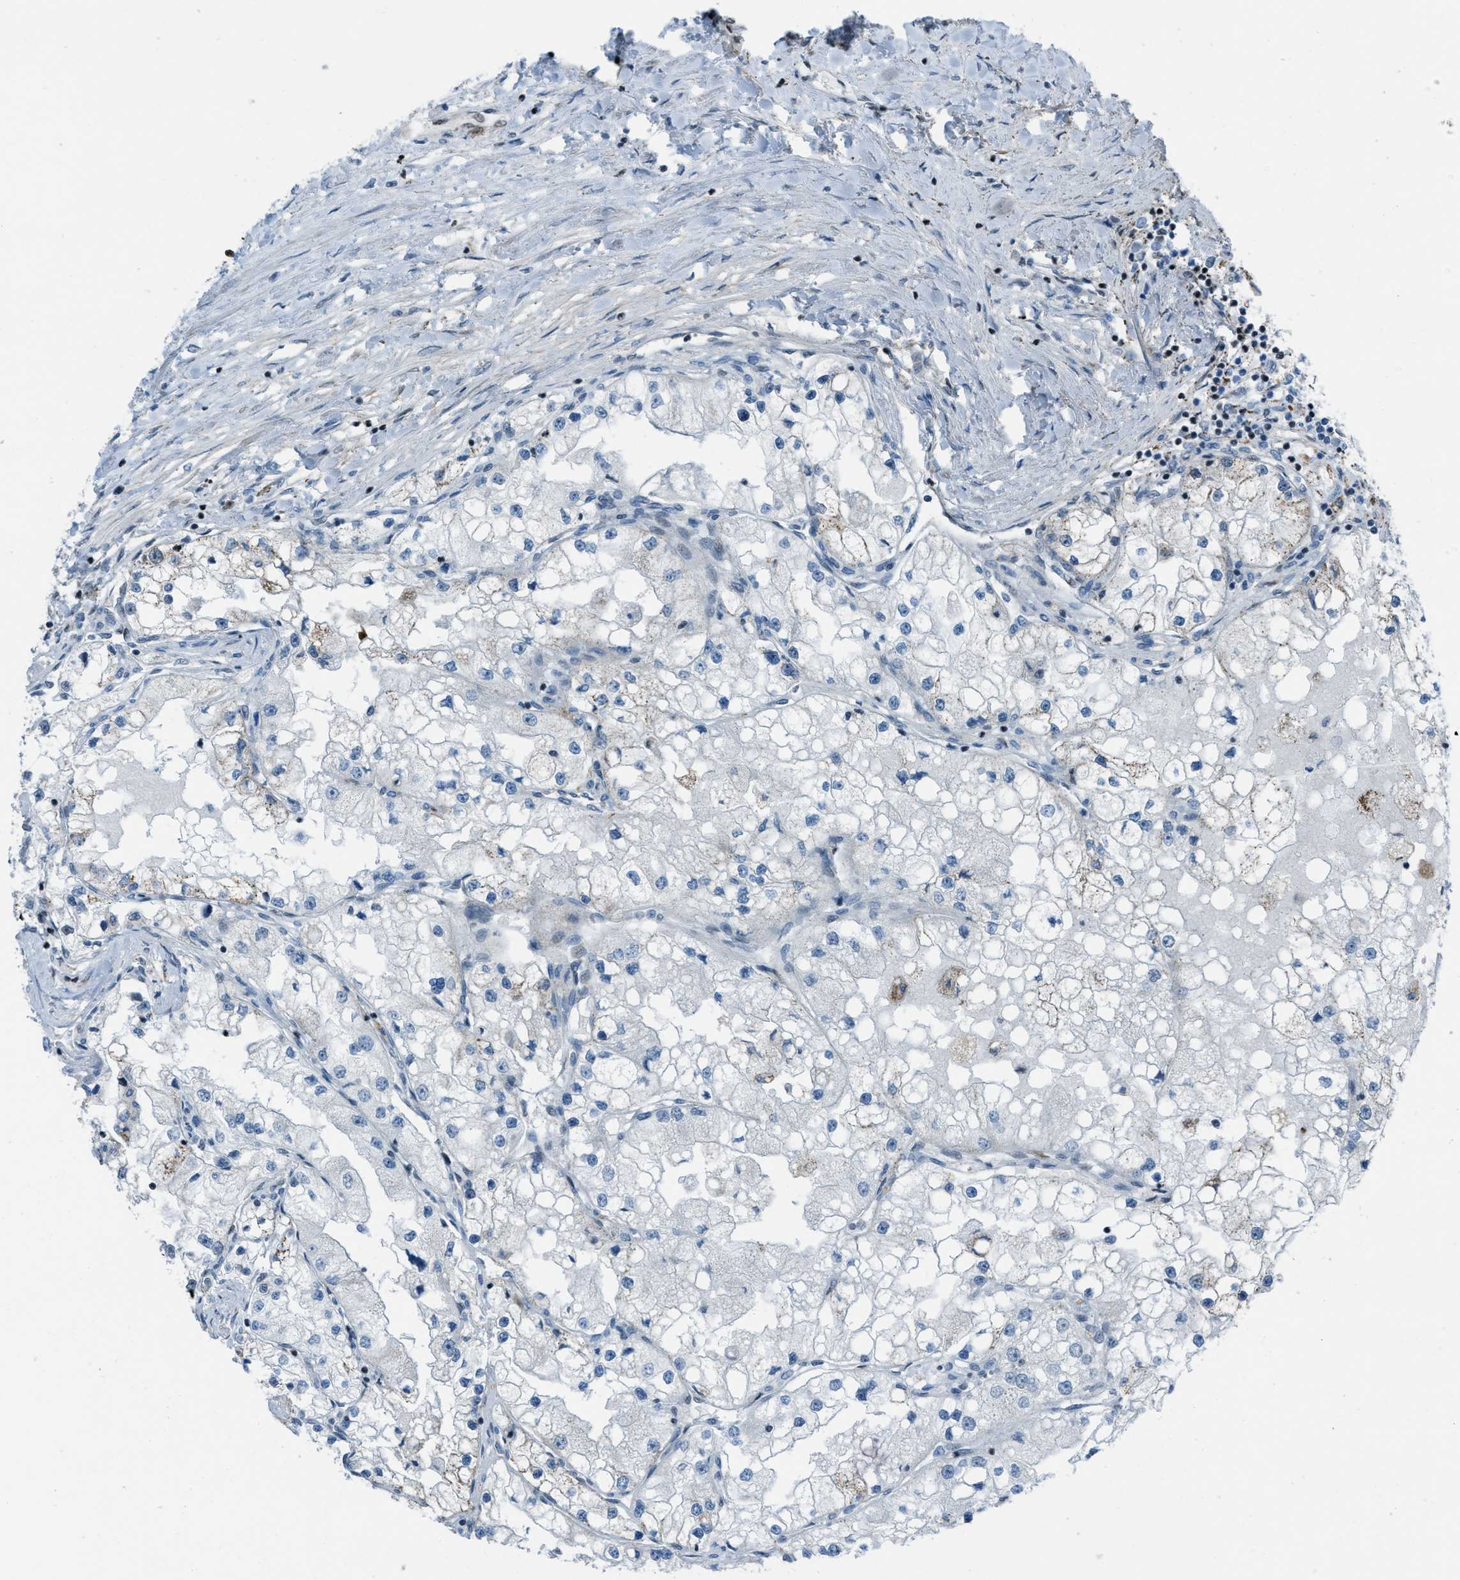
{"staining": {"intensity": "negative", "quantity": "none", "location": "none"}, "tissue": "renal cancer", "cell_type": "Tumor cells", "image_type": "cancer", "snomed": [{"axis": "morphology", "description": "Adenocarcinoma, NOS"}, {"axis": "topography", "description": "Kidney"}], "caption": "Tumor cells show no significant expression in renal cancer.", "gene": "SLFN5", "patient": {"sex": "male", "age": 68}}